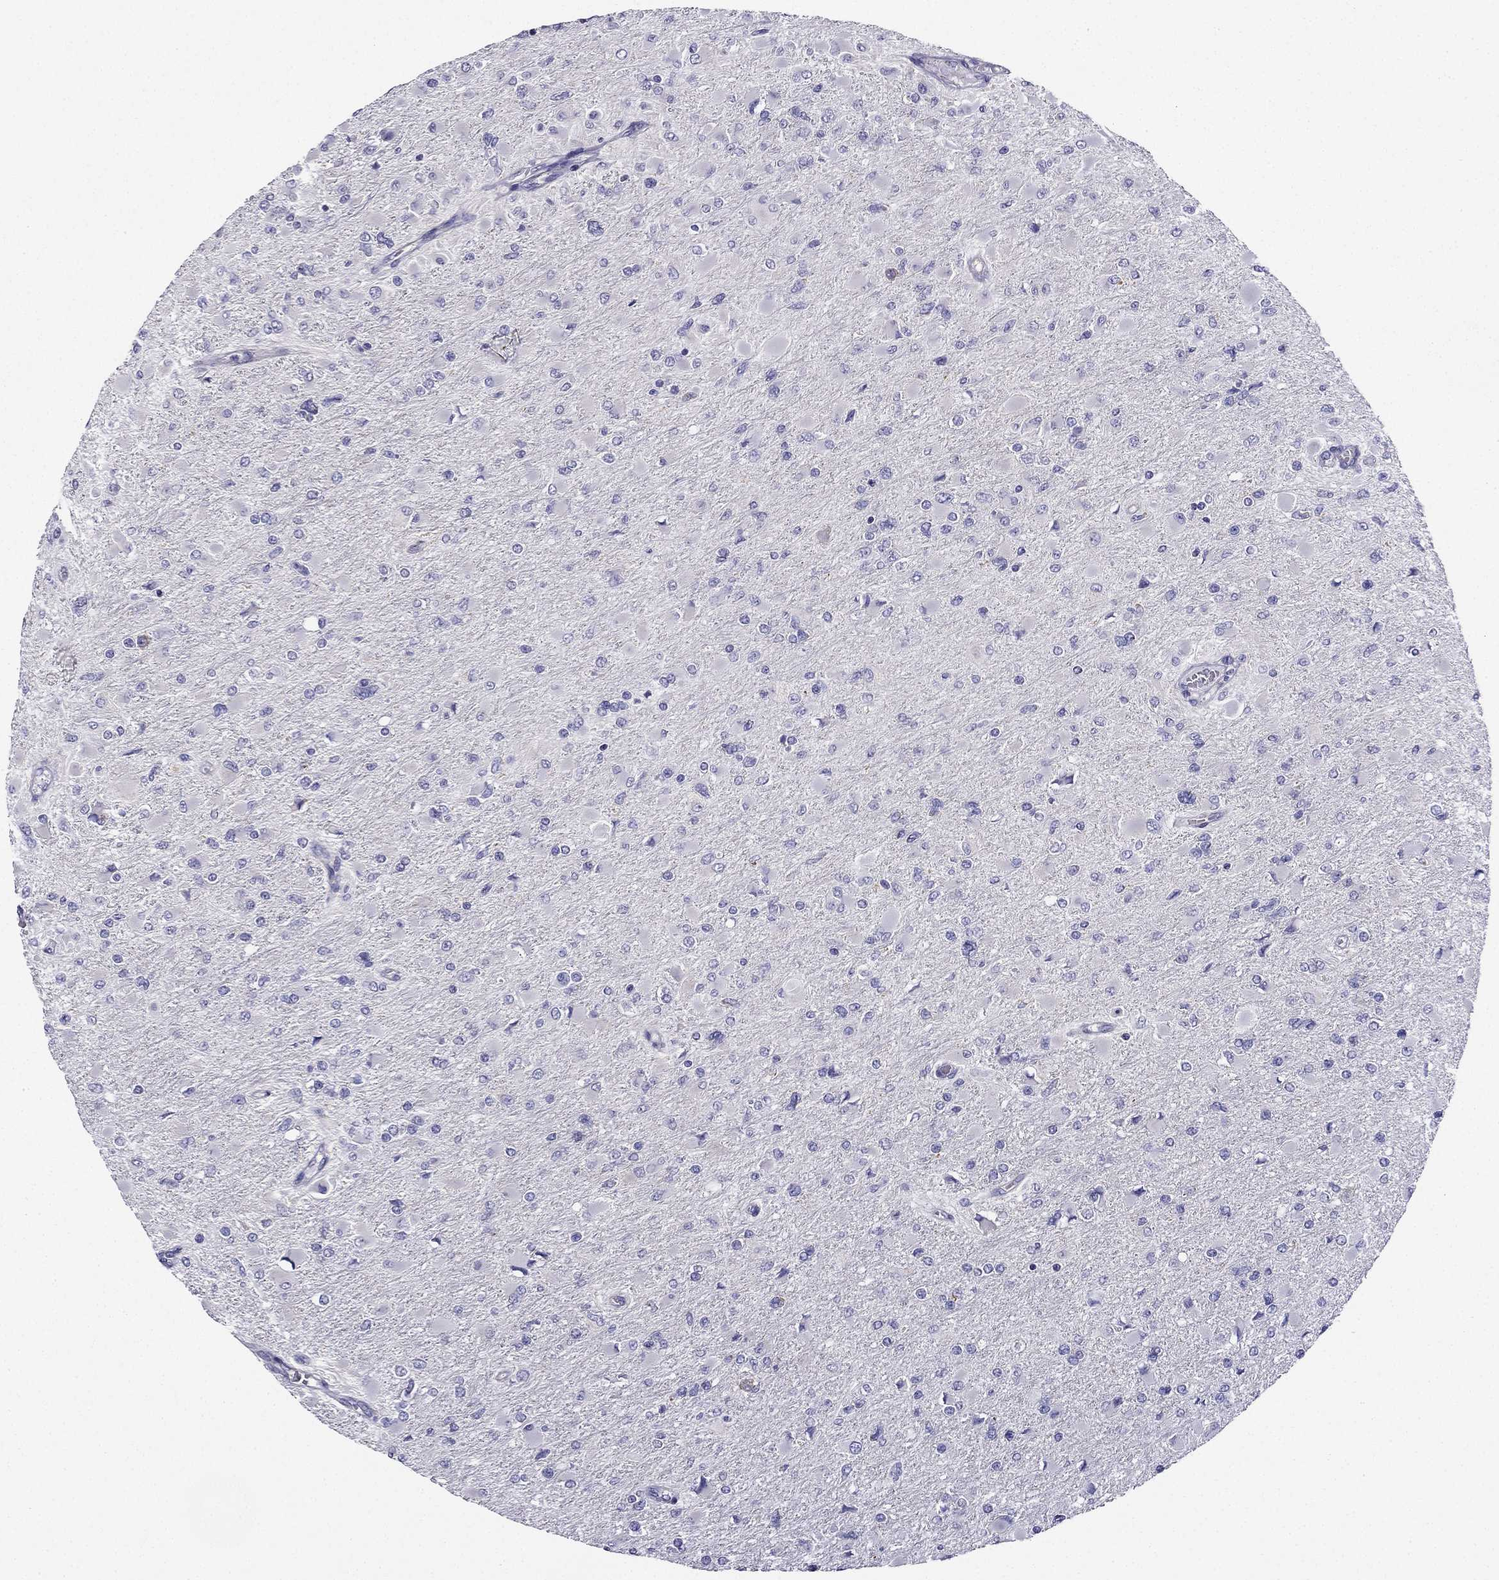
{"staining": {"intensity": "negative", "quantity": "none", "location": "none"}, "tissue": "glioma", "cell_type": "Tumor cells", "image_type": "cancer", "snomed": [{"axis": "morphology", "description": "Glioma, malignant, High grade"}, {"axis": "topography", "description": "Cerebral cortex"}], "caption": "This is an immunohistochemistry micrograph of glioma. There is no expression in tumor cells.", "gene": "KIF5A", "patient": {"sex": "female", "age": 36}}